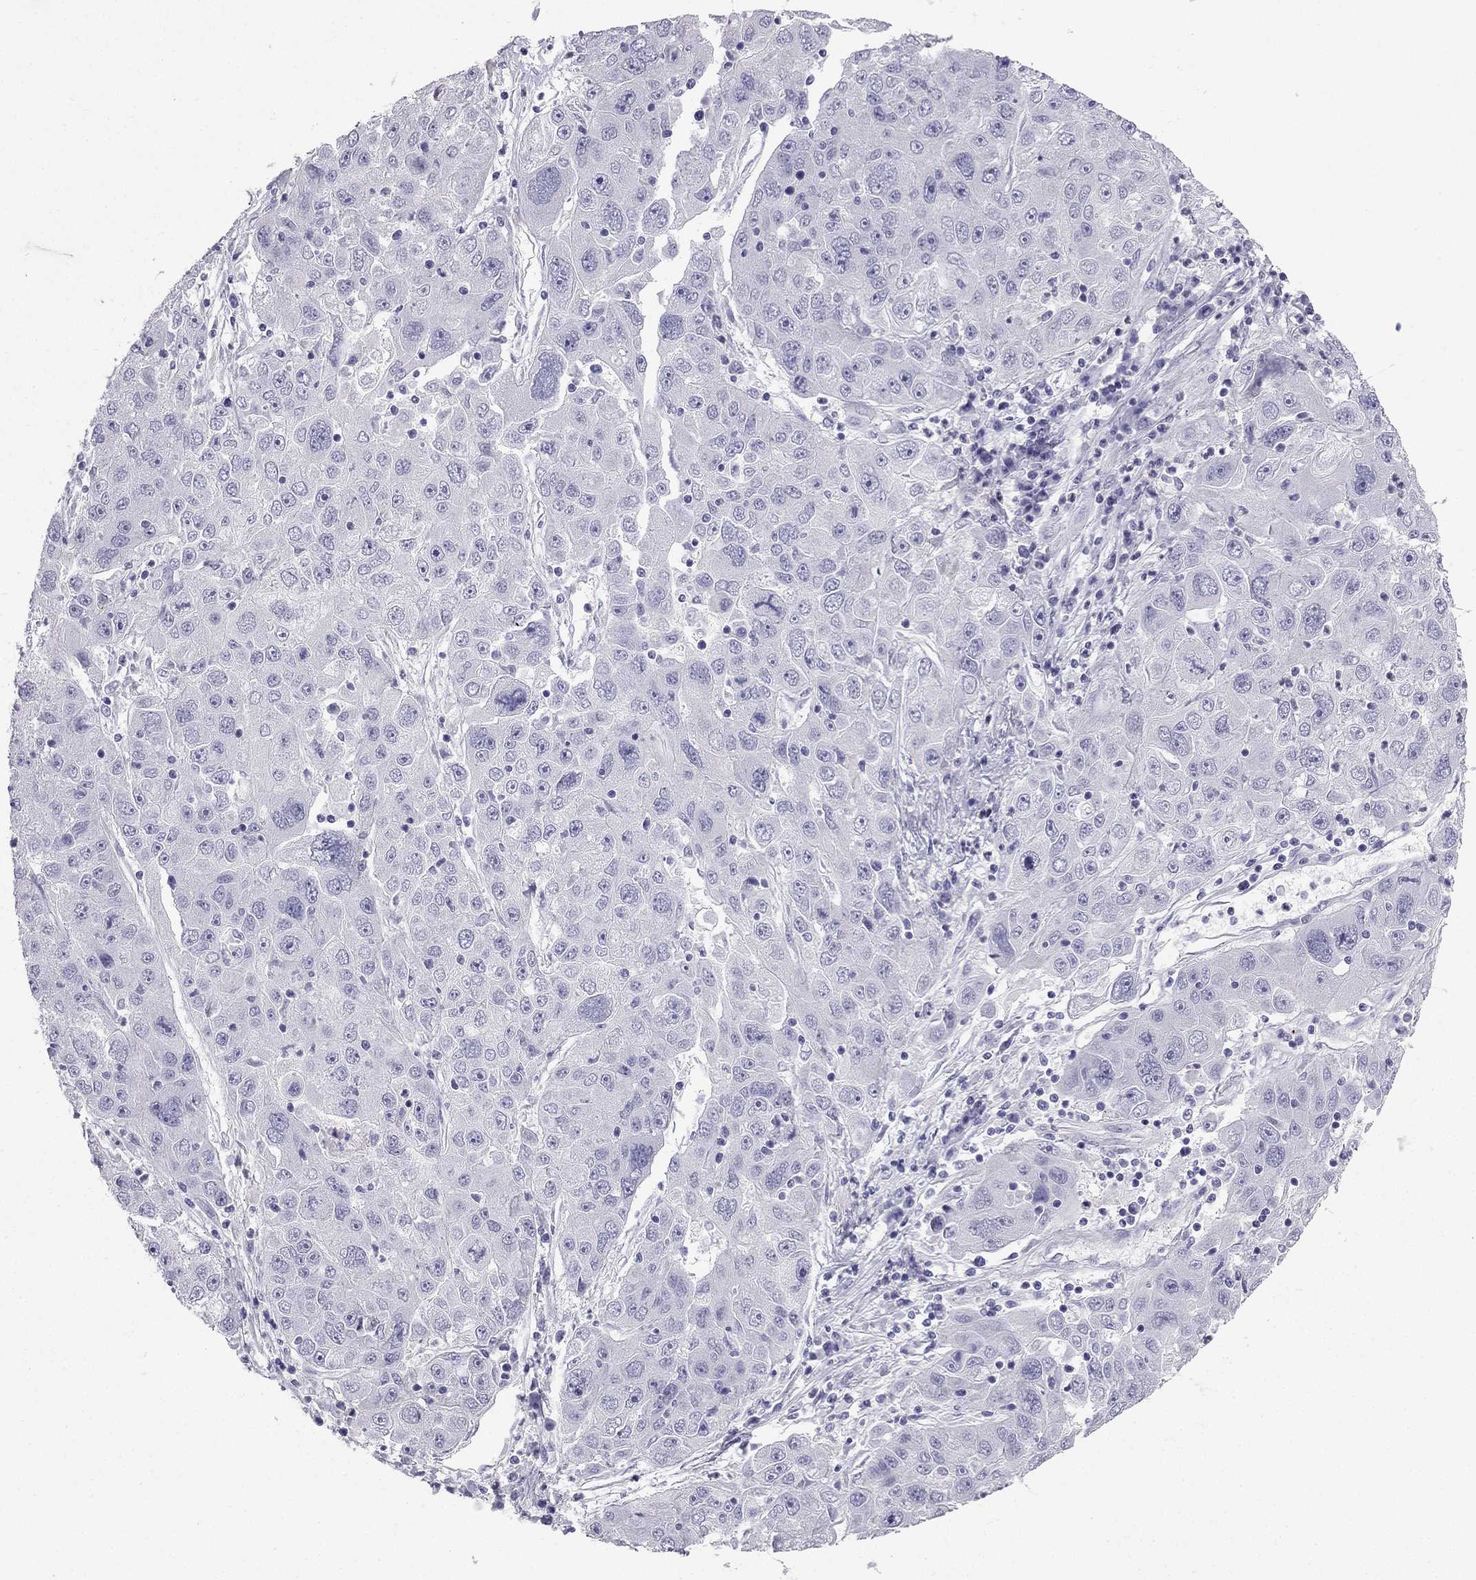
{"staining": {"intensity": "negative", "quantity": "none", "location": "none"}, "tissue": "stomach cancer", "cell_type": "Tumor cells", "image_type": "cancer", "snomed": [{"axis": "morphology", "description": "Adenocarcinoma, NOS"}, {"axis": "topography", "description": "Stomach"}], "caption": "There is no significant positivity in tumor cells of stomach cancer.", "gene": "GJA8", "patient": {"sex": "male", "age": 56}}